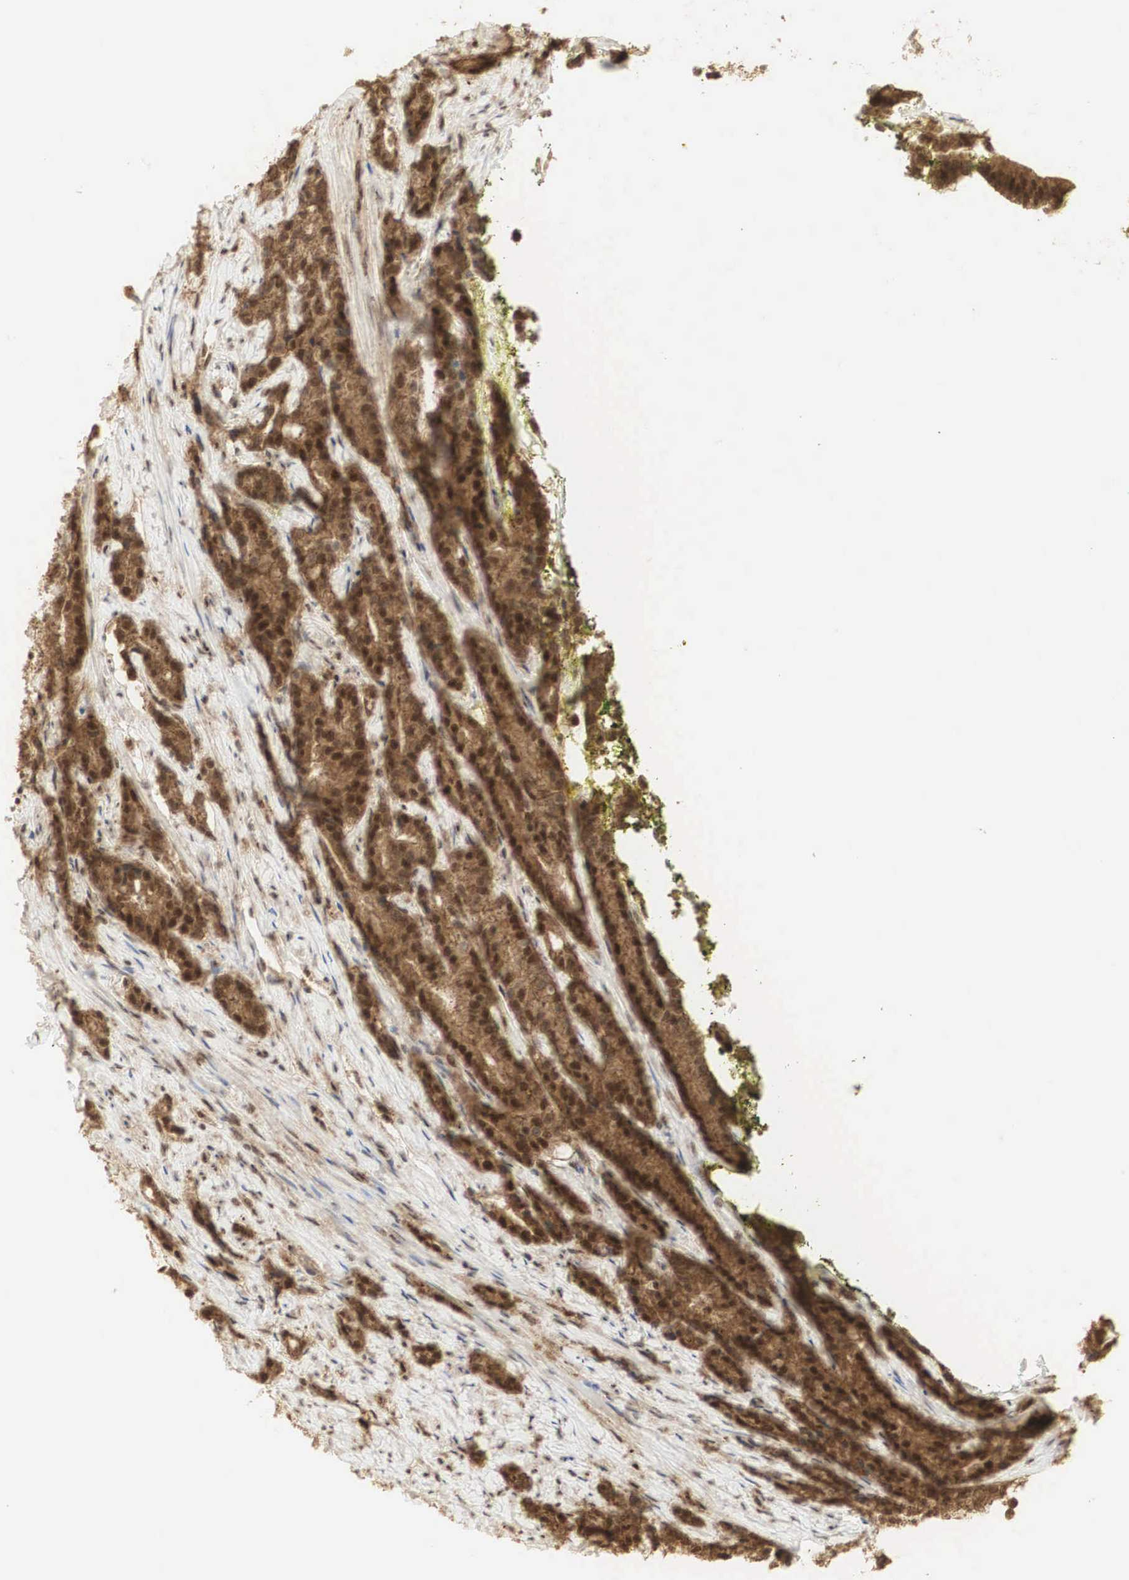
{"staining": {"intensity": "strong", "quantity": ">75%", "location": "cytoplasmic/membranous,nuclear"}, "tissue": "prostate cancer", "cell_type": "Tumor cells", "image_type": "cancer", "snomed": [{"axis": "morphology", "description": "Adenocarcinoma, Medium grade"}, {"axis": "topography", "description": "Prostate"}], "caption": "The histopathology image exhibits a brown stain indicating the presence of a protein in the cytoplasmic/membranous and nuclear of tumor cells in prostate cancer. (Brightfield microscopy of DAB IHC at high magnification).", "gene": "RNF113A", "patient": {"sex": "male", "age": 65}}